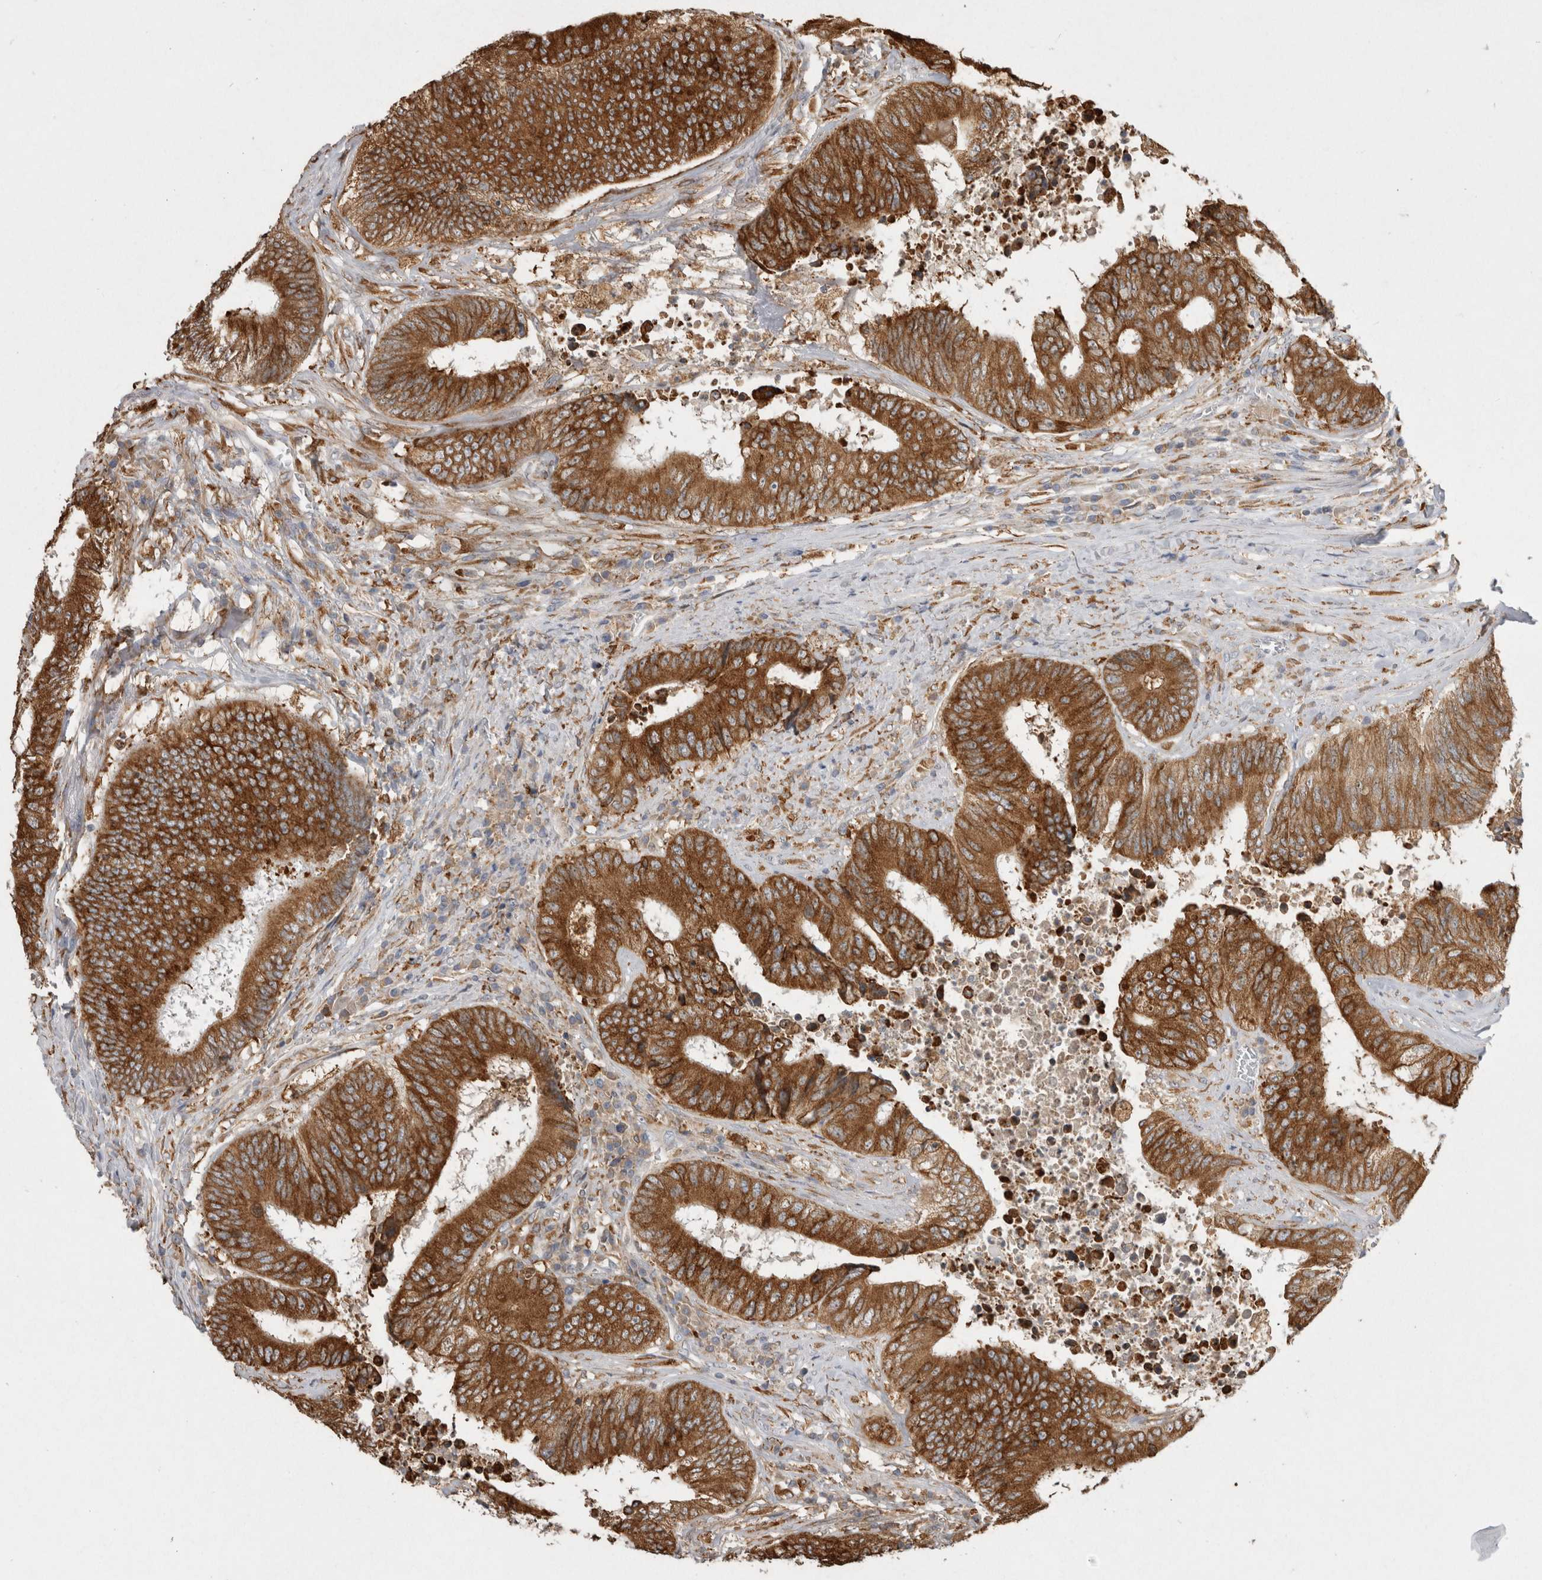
{"staining": {"intensity": "strong", "quantity": ">75%", "location": "cytoplasmic/membranous"}, "tissue": "colorectal cancer", "cell_type": "Tumor cells", "image_type": "cancer", "snomed": [{"axis": "morphology", "description": "Adenocarcinoma, NOS"}, {"axis": "topography", "description": "Rectum"}], "caption": "Protein expression analysis of colorectal cancer displays strong cytoplasmic/membranous expression in approximately >75% of tumor cells.", "gene": "LRPAP1", "patient": {"sex": "male", "age": 72}}